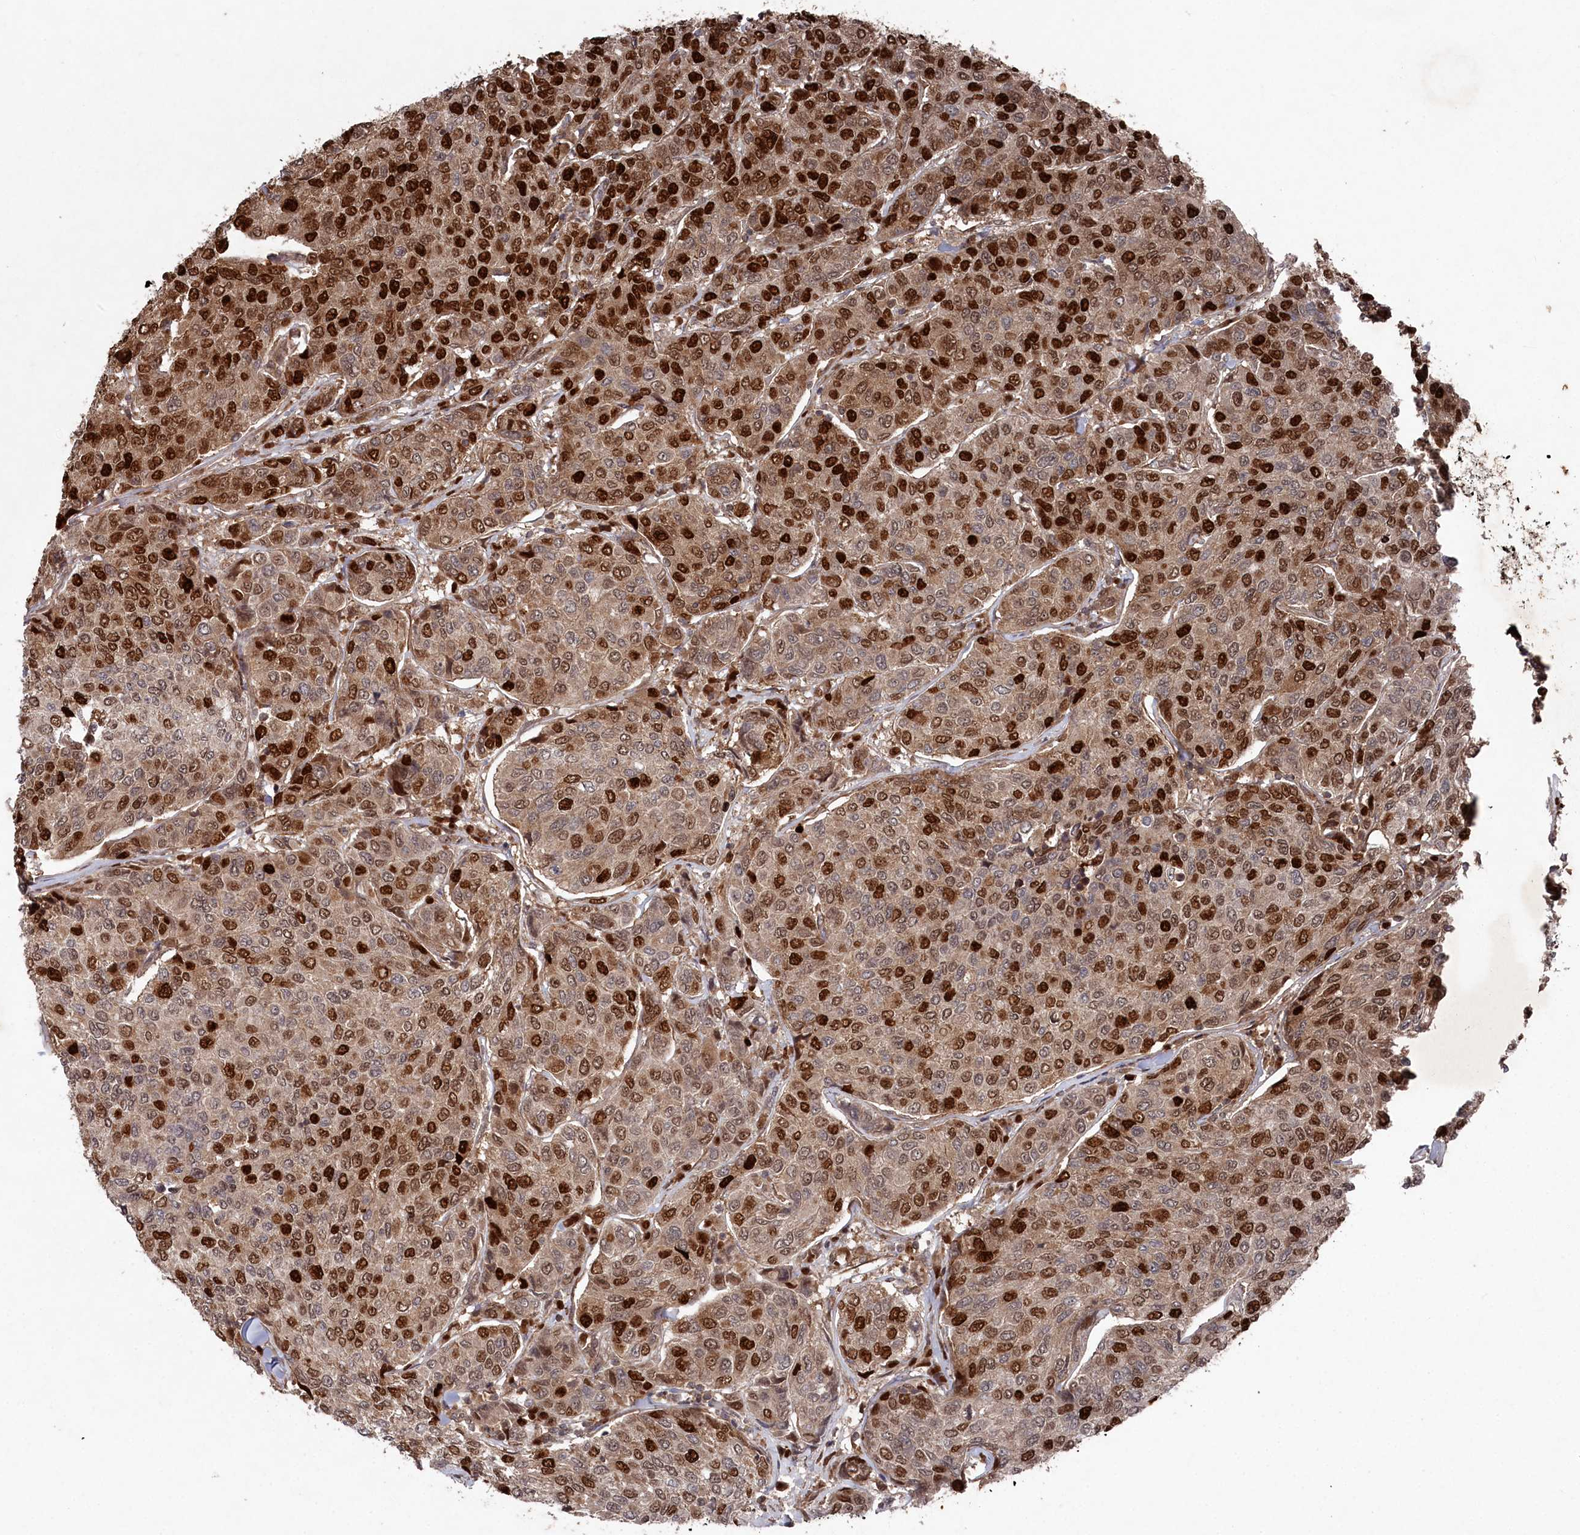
{"staining": {"intensity": "strong", "quantity": ">75%", "location": "nuclear"}, "tissue": "breast cancer", "cell_type": "Tumor cells", "image_type": "cancer", "snomed": [{"axis": "morphology", "description": "Duct carcinoma"}, {"axis": "topography", "description": "Breast"}], "caption": "Brown immunohistochemical staining in human breast invasive ductal carcinoma reveals strong nuclear staining in approximately >75% of tumor cells.", "gene": "BORCS7", "patient": {"sex": "female", "age": 55}}